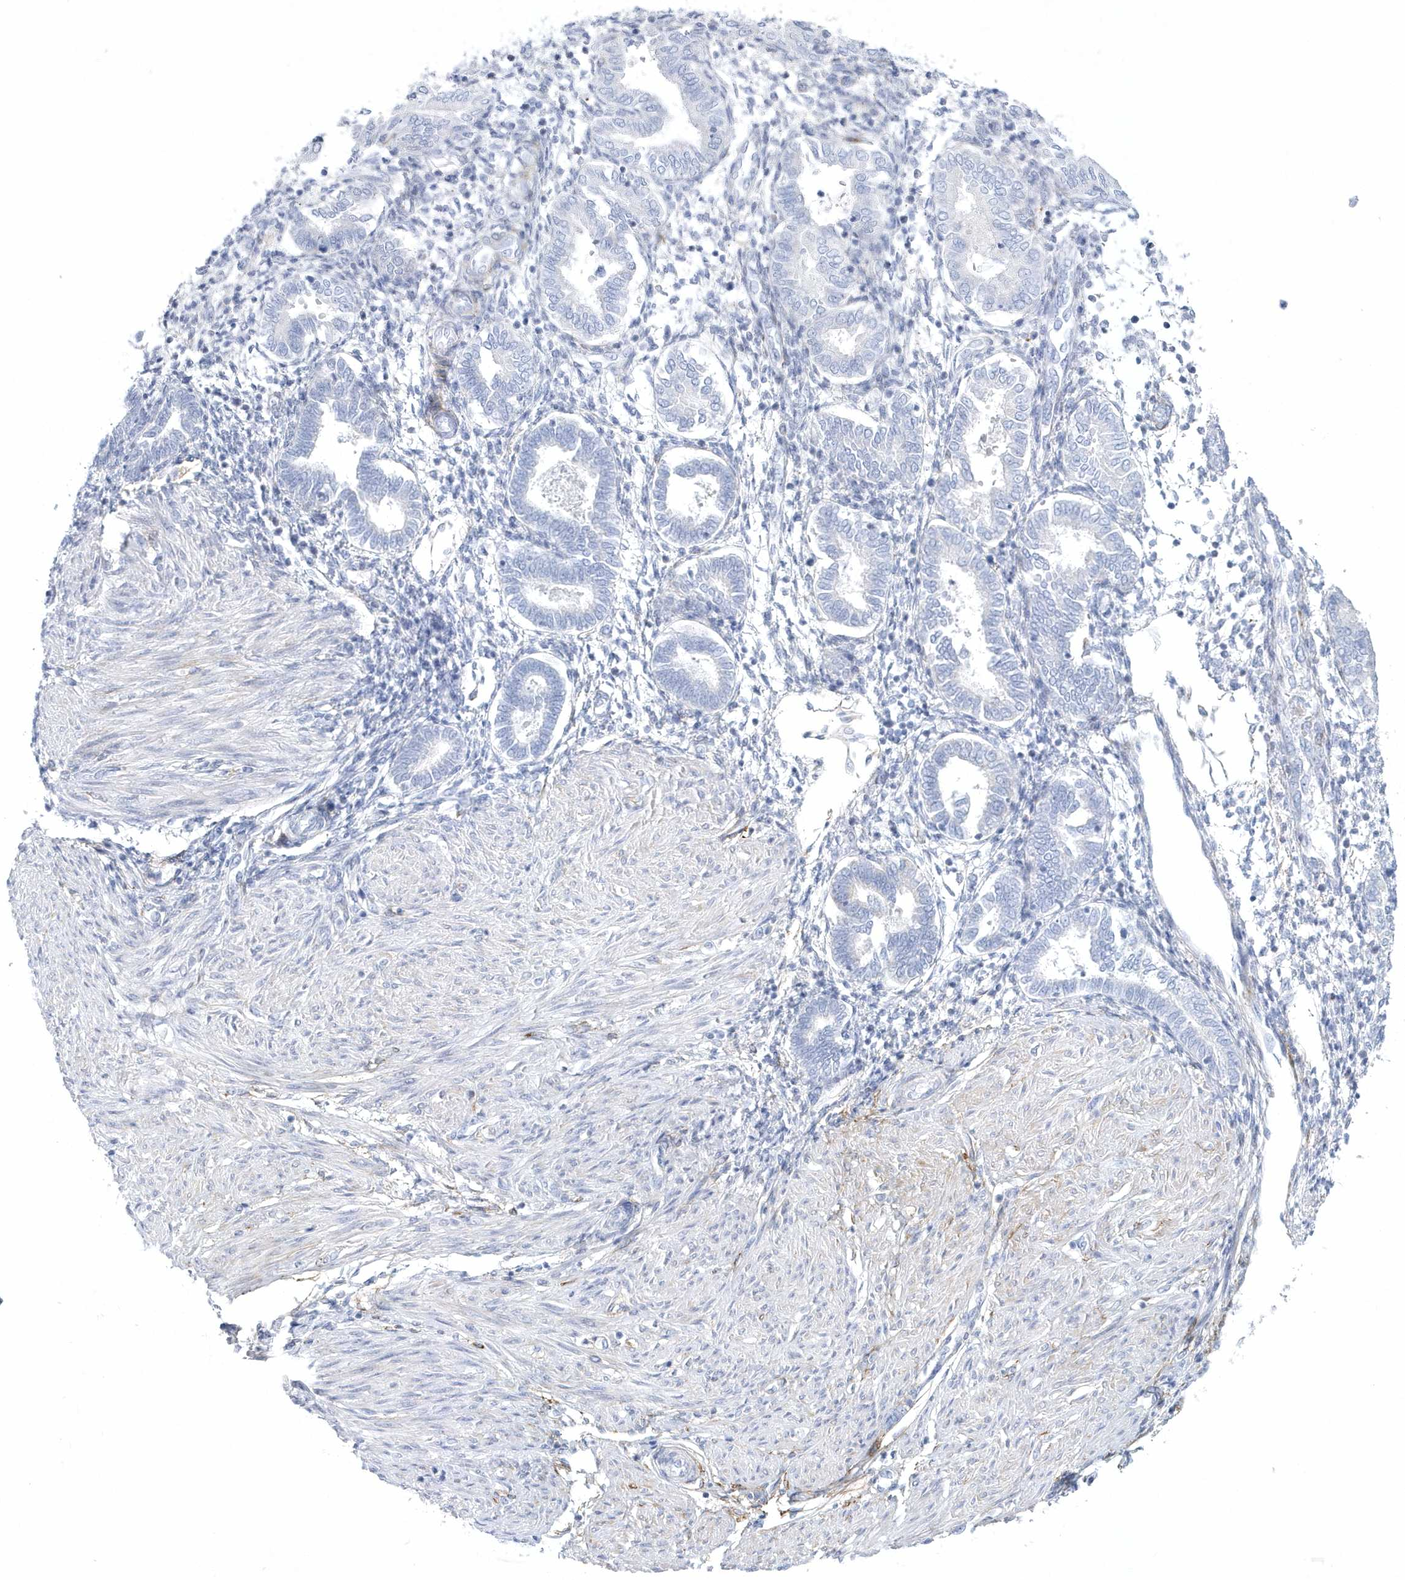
{"staining": {"intensity": "negative", "quantity": "none", "location": "none"}, "tissue": "endometrium", "cell_type": "Cells in endometrial stroma", "image_type": "normal", "snomed": [{"axis": "morphology", "description": "Normal tissue, NOS"}, {"axis": "topography", "description": "Endometrium"}], "caption": "Benign endometrium was stained to show a protein in brown. There is no significant staining in cells in endometrial stroma.", "gene": "WDR27", "patient": {"sex": "female", "age": 53}}